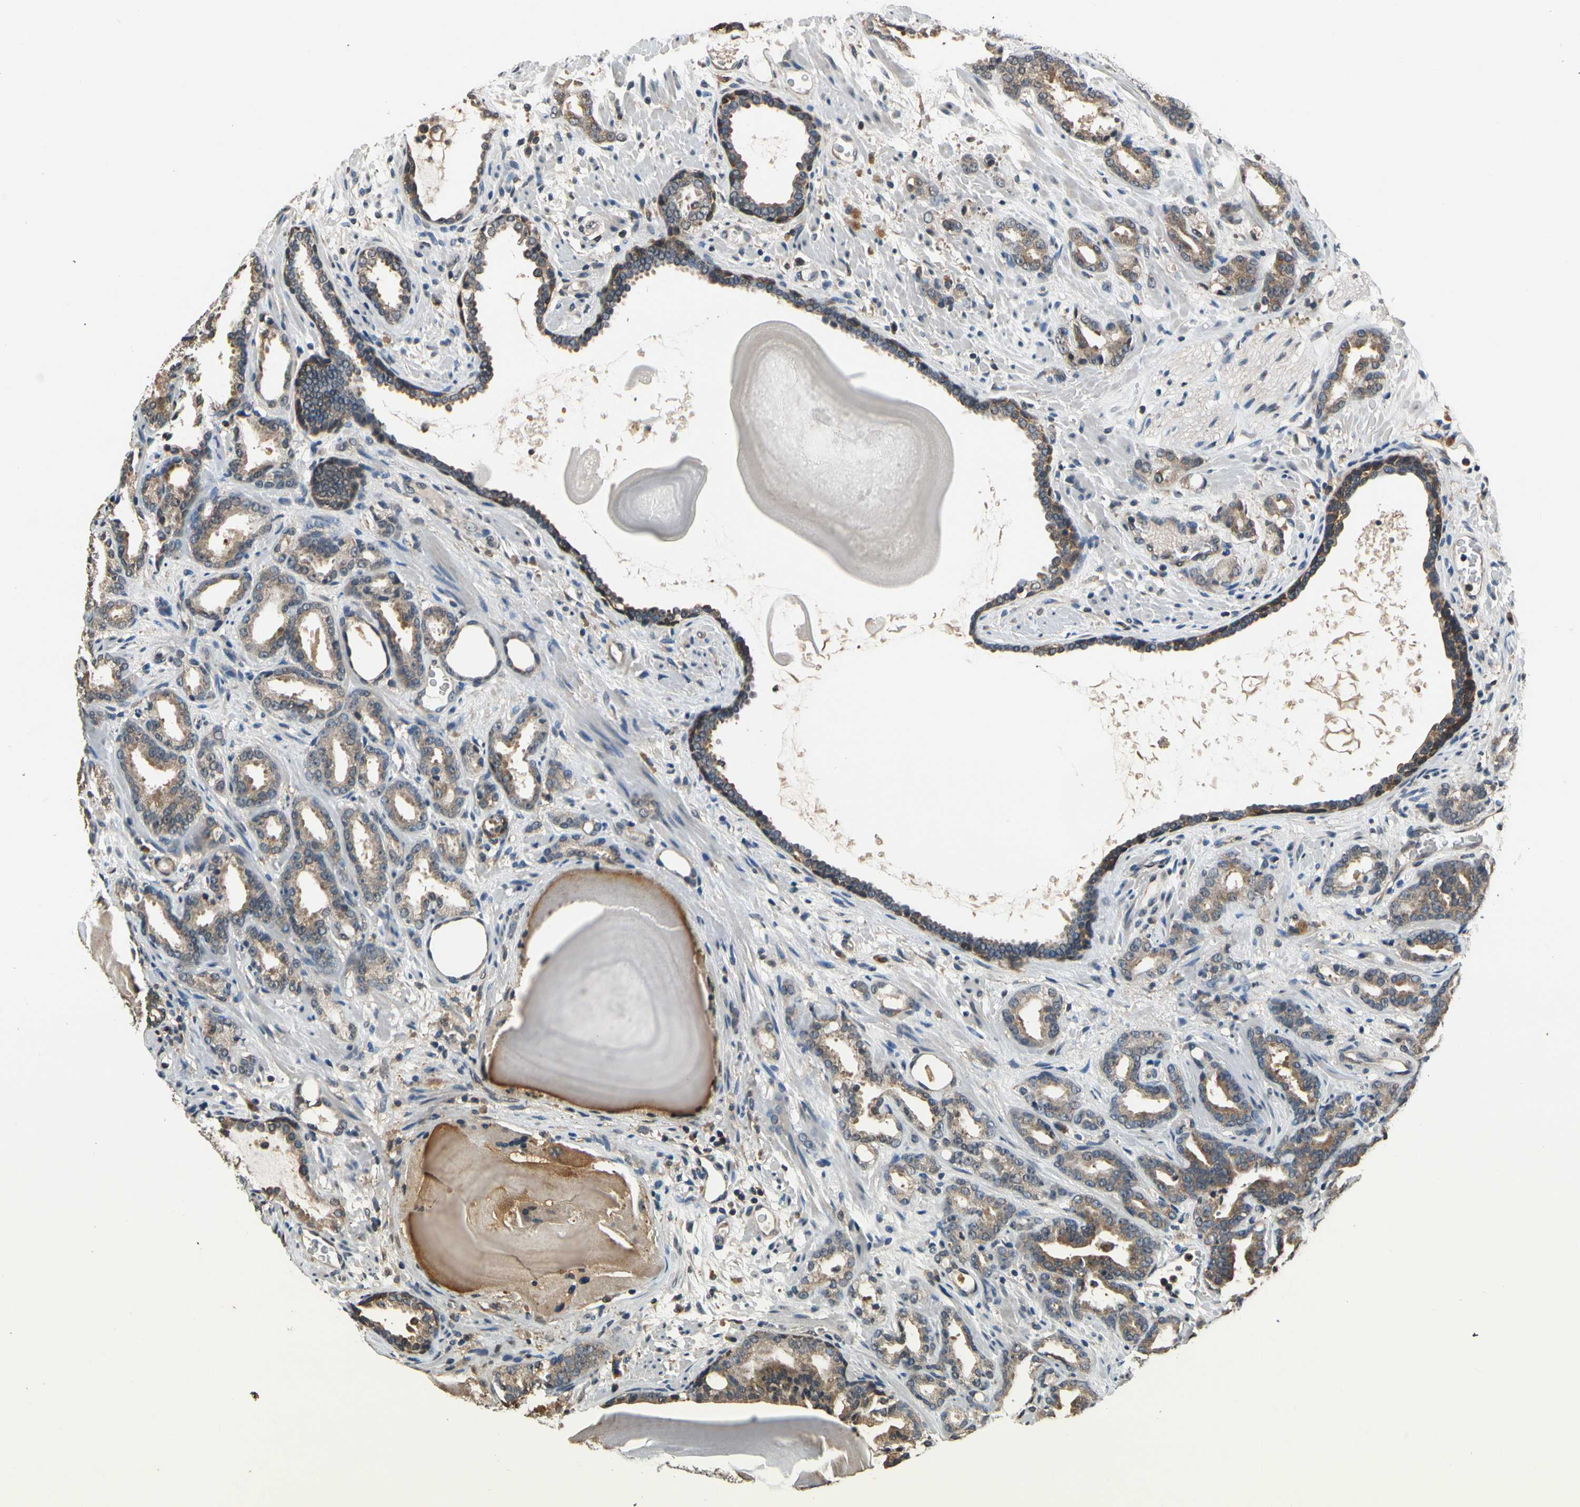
{"staining": {"intensity": "moderate", "quantity": ">75%", "location": "cytoplasmic/membranous"}, "tissue": "prostate cancer", "cell_type": "Tumor cells", "image_type": "cancer", "snomed": [{"axis": "morphology", "description": "Adenocarcinoma, Low grade"}, {"axis": "topography", "description": "Prostate"}], "caption": "Moderate cytoplasmic/membranous staining is seen in about >75% of tumor cells in prostate low-grade adenocarcinoma. (brown staining indicates protein expression, while blue staining denotes nuclei).", "gene": "GCLC", "patient": {"sex": "male", "age": 63}}